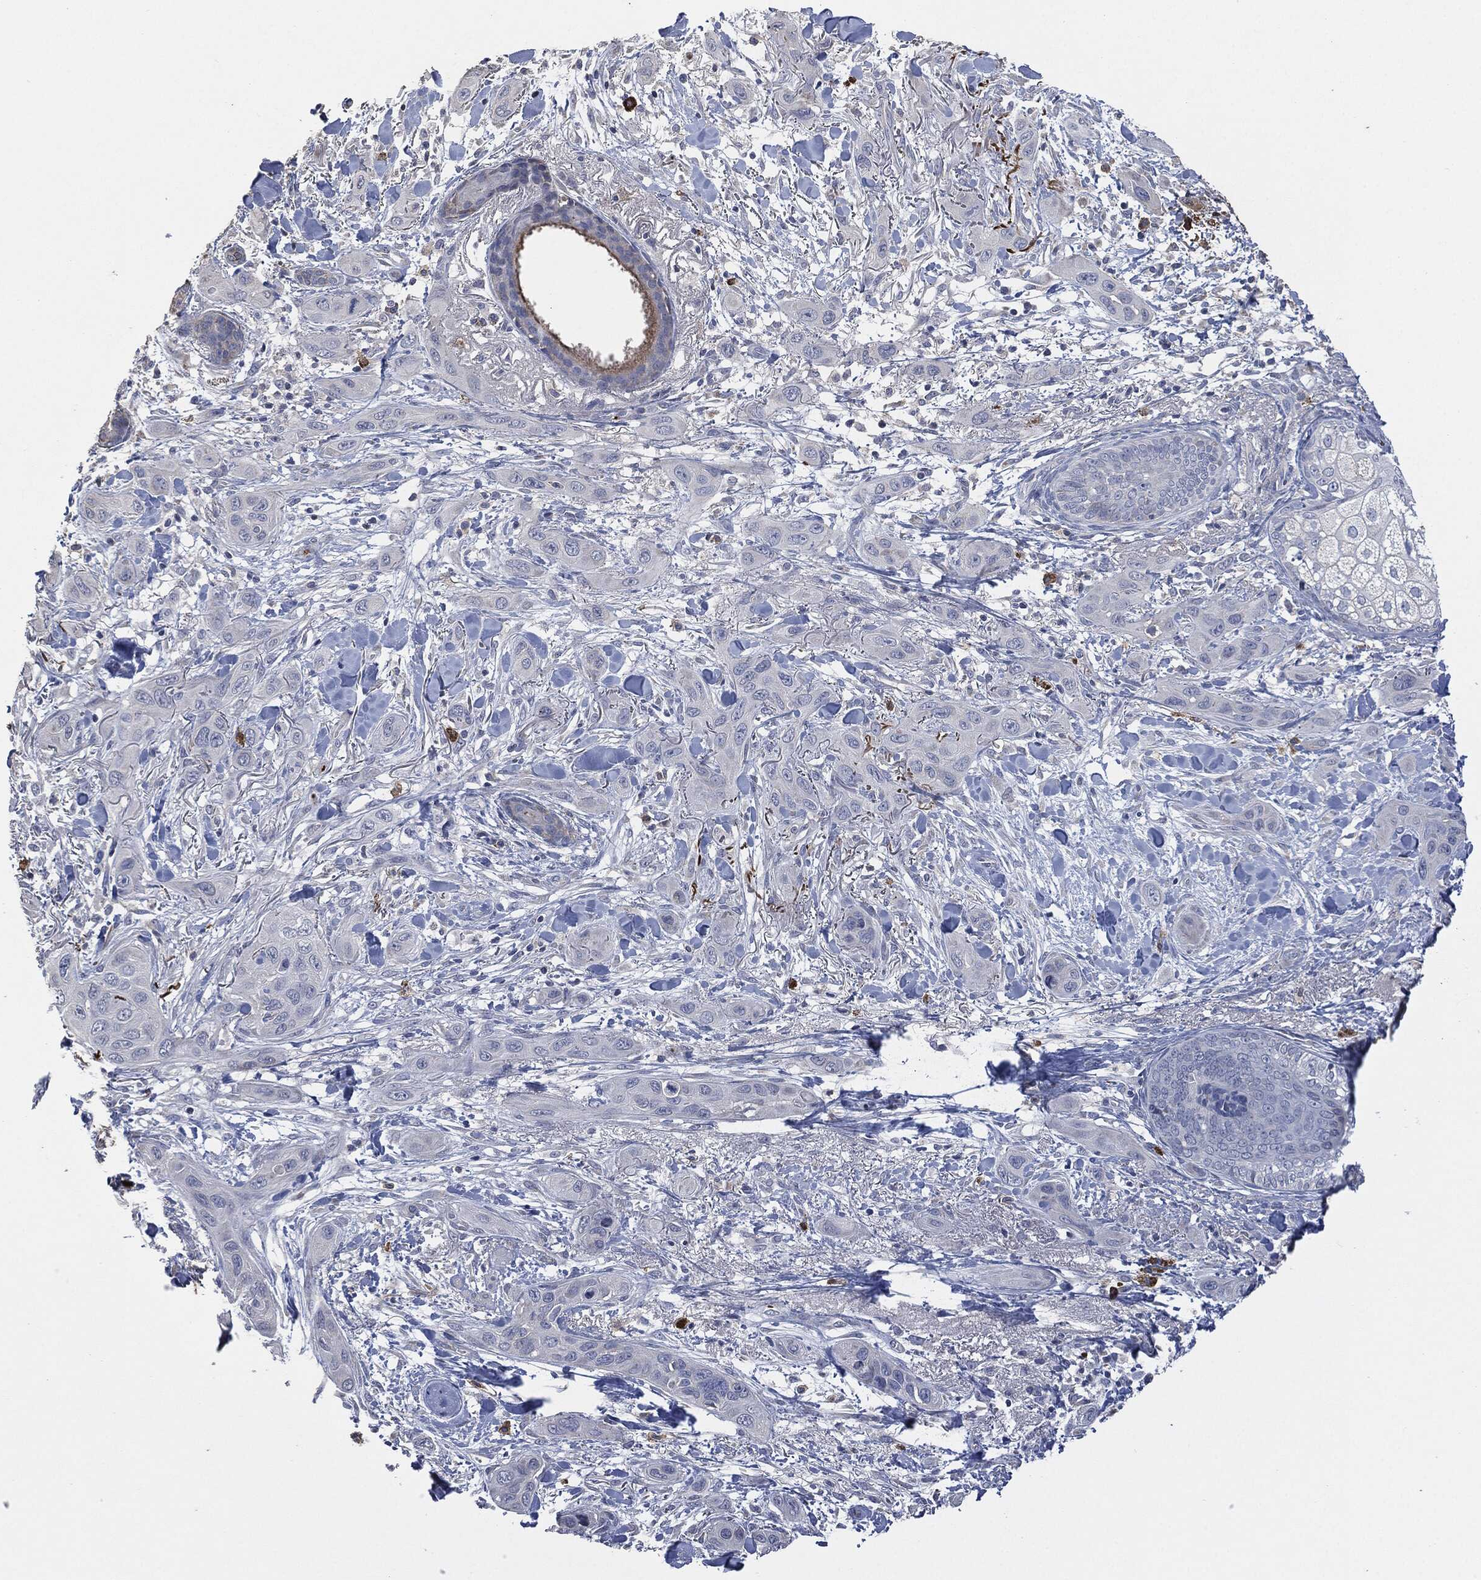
{"staining": {"intensity": "negative", "quantity": "none", "location": "none"}, "tissue": "skin cancer", "cell_type": "Tumor cells", "image_type": "cancer", "snomed": [{"axis": "morphology", "description": "Squamous cell carcinoma, NOS"}, {"axis": "topography", "description": "Skin"}], "caption": "An IHC image of skin squamous cell carcinoma is shown. There is no staining in tumor cells of skin squamous cell carcinoma. (DAB IHC with hematoxylin counter stain).", "gene": "CD33", "patient": {"sex": "male", "age": 78}}